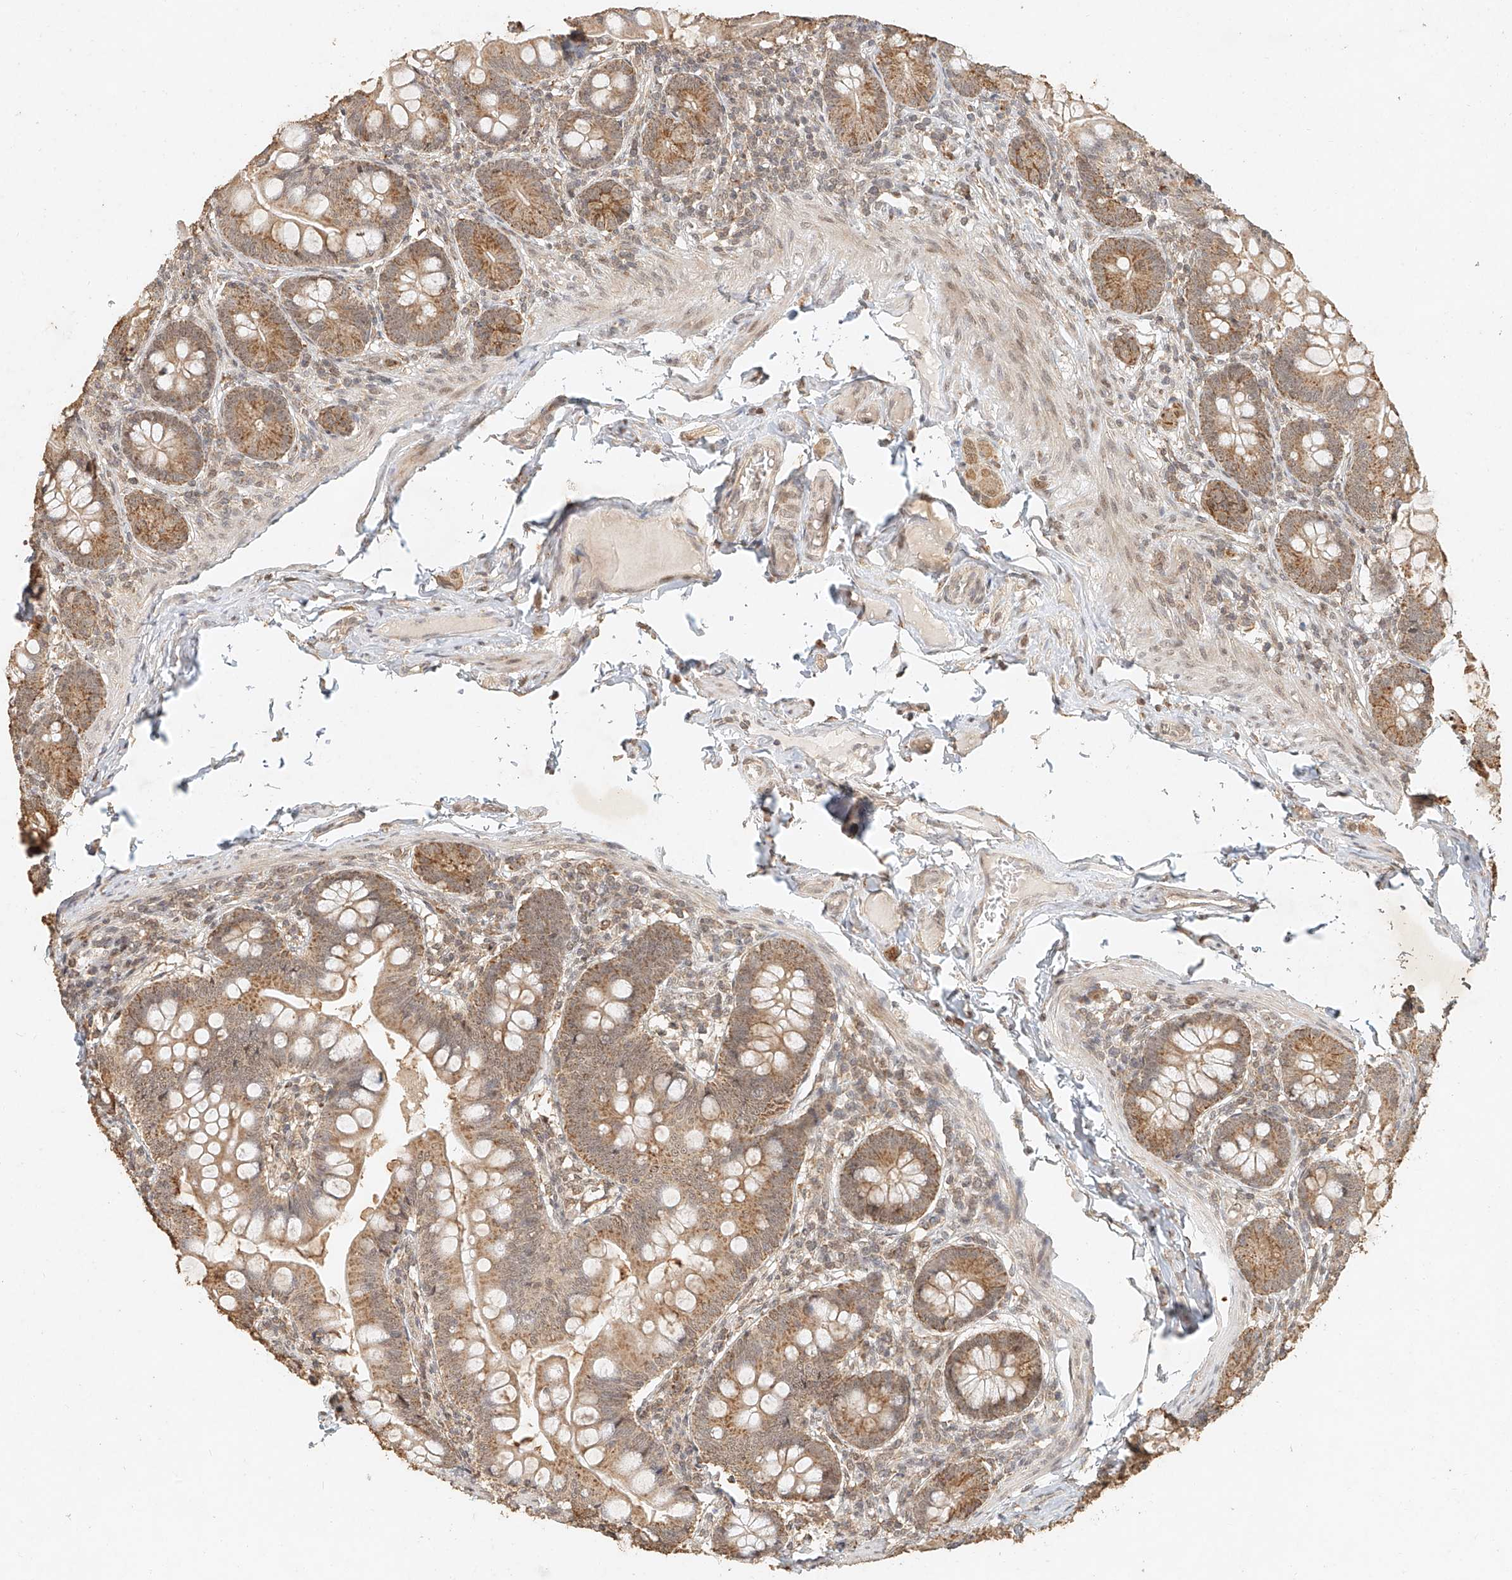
{"staining": {"intensity": "moderate", "quantity": ">75%", "location": "cytoplasmic/membranous"}, "tissue": "small intestine", "cell_type": "Glandular cells", "image_type": "normal", "snomed": [{"axis": "morphology", "description": "Normal tissue, NOS"}, {"axis": "topography", "description": "Small intestine"}], "caption": "Immunohistochemical staining of normal human small intestine exhibits moderate cytoplasmic/membranous protein staining in about >75% of glandular cells.", "gene": "CXorf58", "patient": {"sex": "male", "age": 7}}